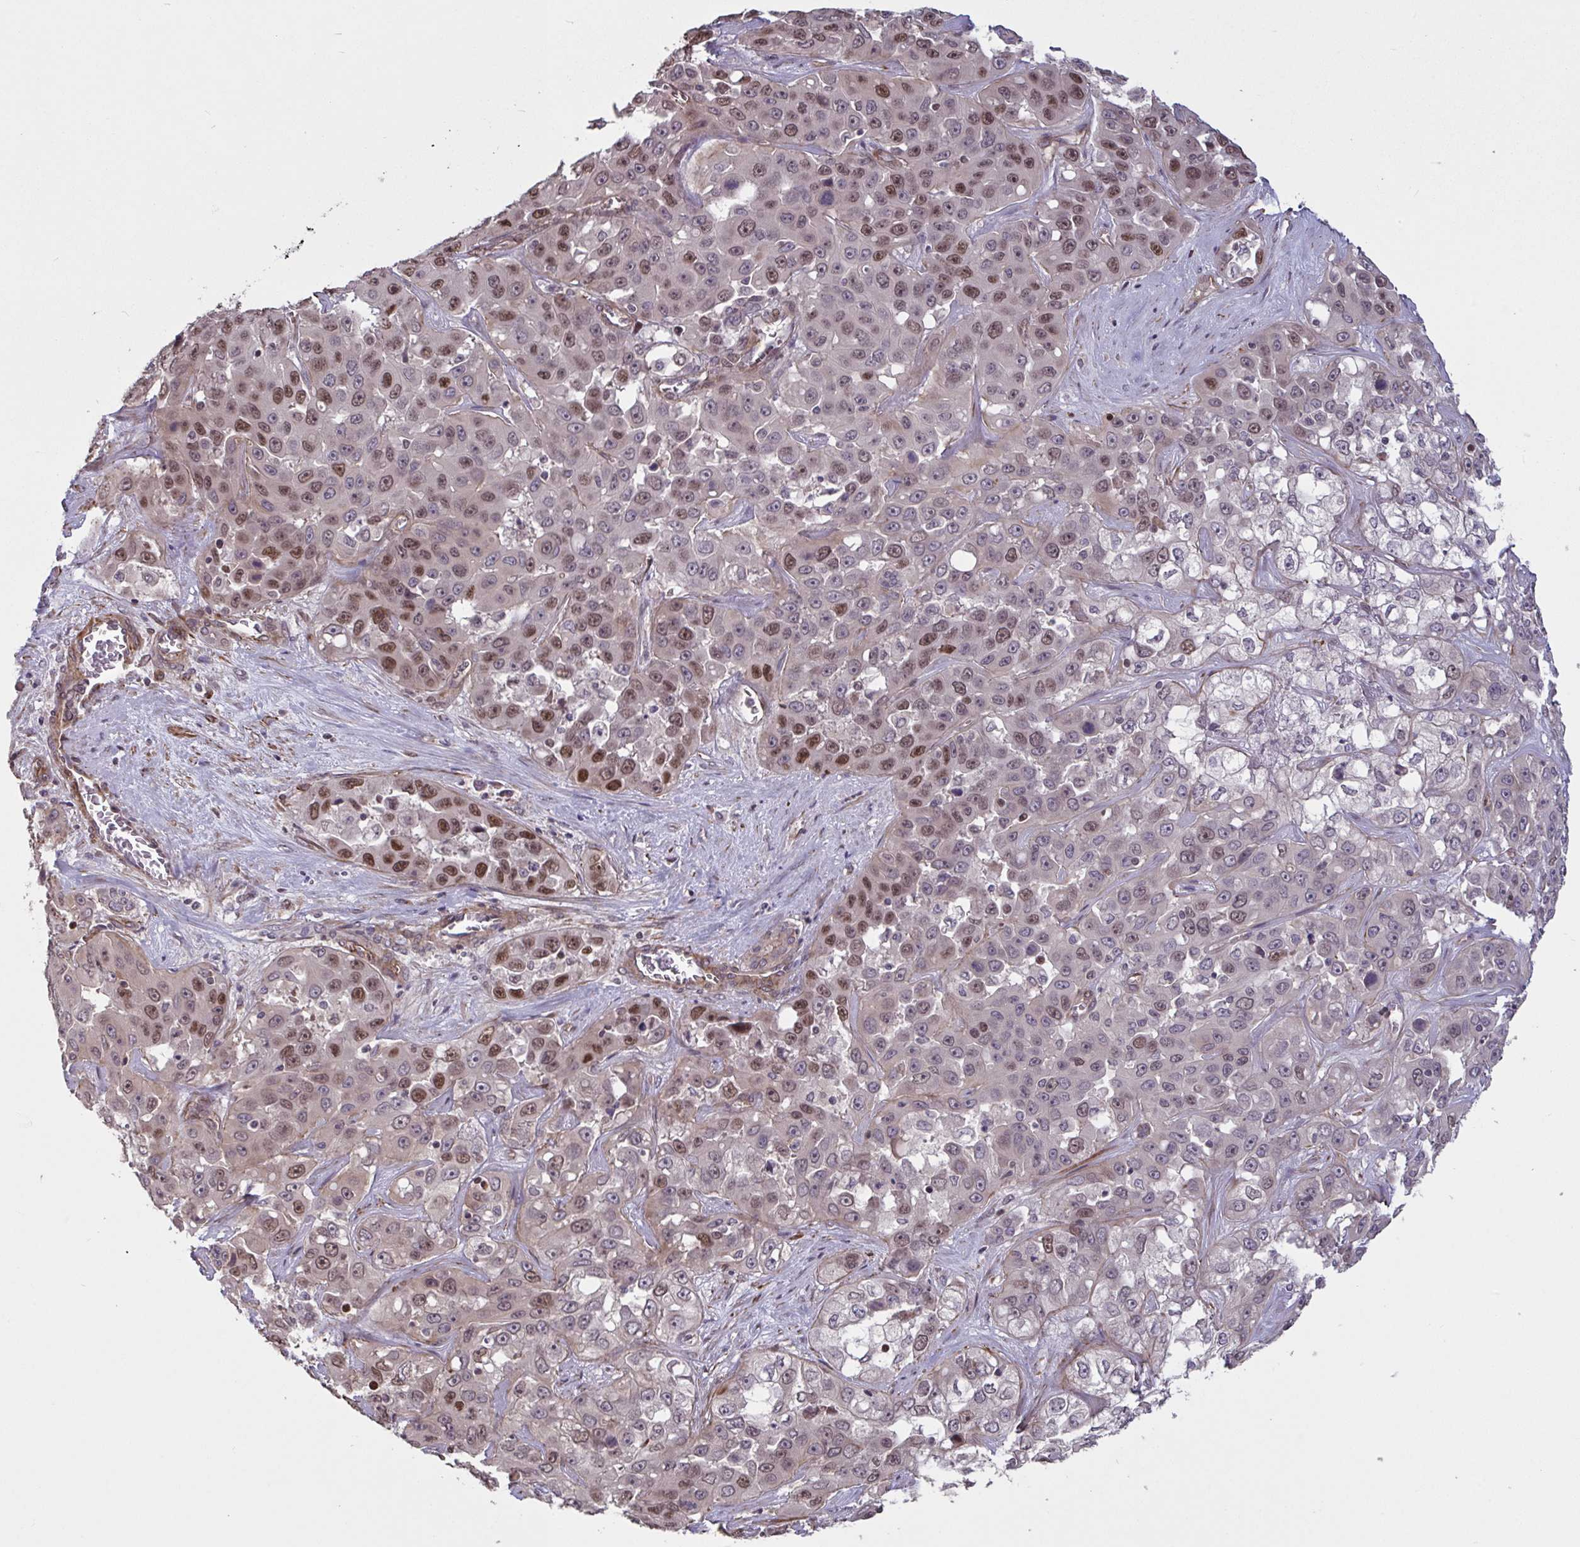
{"staining": {"intensity": "moderate", "quantity": "25%-75%", "location": "nuclear"}, "tissue": "liver cancer", "cell_type": "Tumor cells", "image_type": "cancer", "snomed": [{"axis": "morphology", "description": "Cholangiocarcinoma"}, {"axis": "topography", "description": "Liver"}], "caption": "Moderate nuclear positivity for a protein is appreciated in approximately 25%-75% of tumor cells of liver cancer (cholangiocarcinoma) using immunohistochemistry.", "gene": "IPO5", "patient": {"sex": "female", "age": 52}}